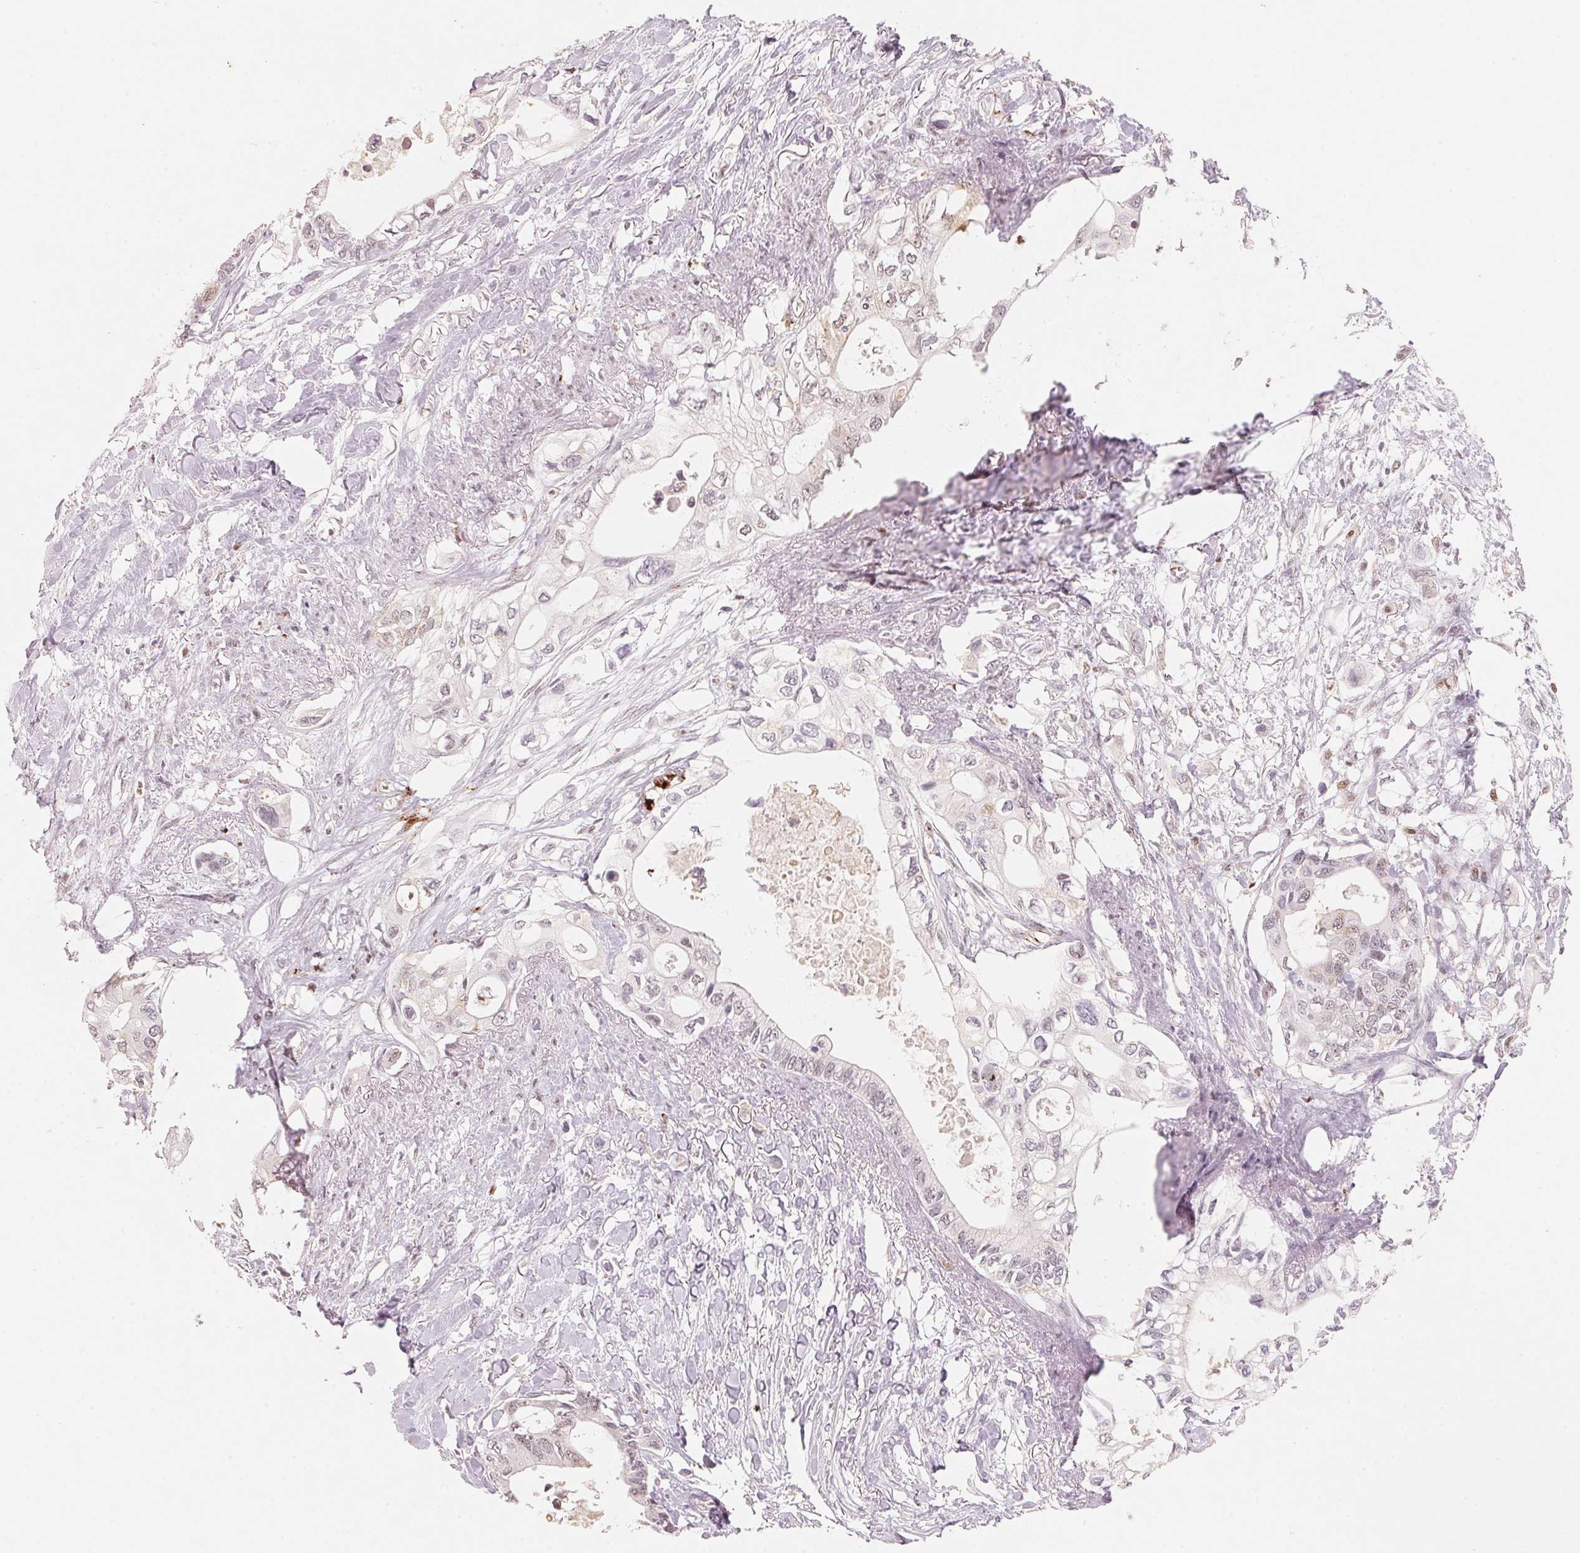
{"staining": {"intensity": "negative", "quantity": "none", "location": "none"}, "tissue": "pancreatic cancer", "cell_type": "Tumor cells", "image_type": "cancer", "snomed": [{"axis": "morphology", "description": "Adenocarcinoma, NOS"}, {"axis": "topography", "description": "Pancreas"}], "caption": "Immunohistochemical staining of human pancreatic cancer (adenocarcinoma) displays no significant positivity in tumor cells. (Stains: DAB immunohistochemistry with hematoxylin counter stain, Microscopy: brightfield microscopy at high magnification).", "gene": "ARHGAP22", "patient": {"sex": "female", "age": 63}}